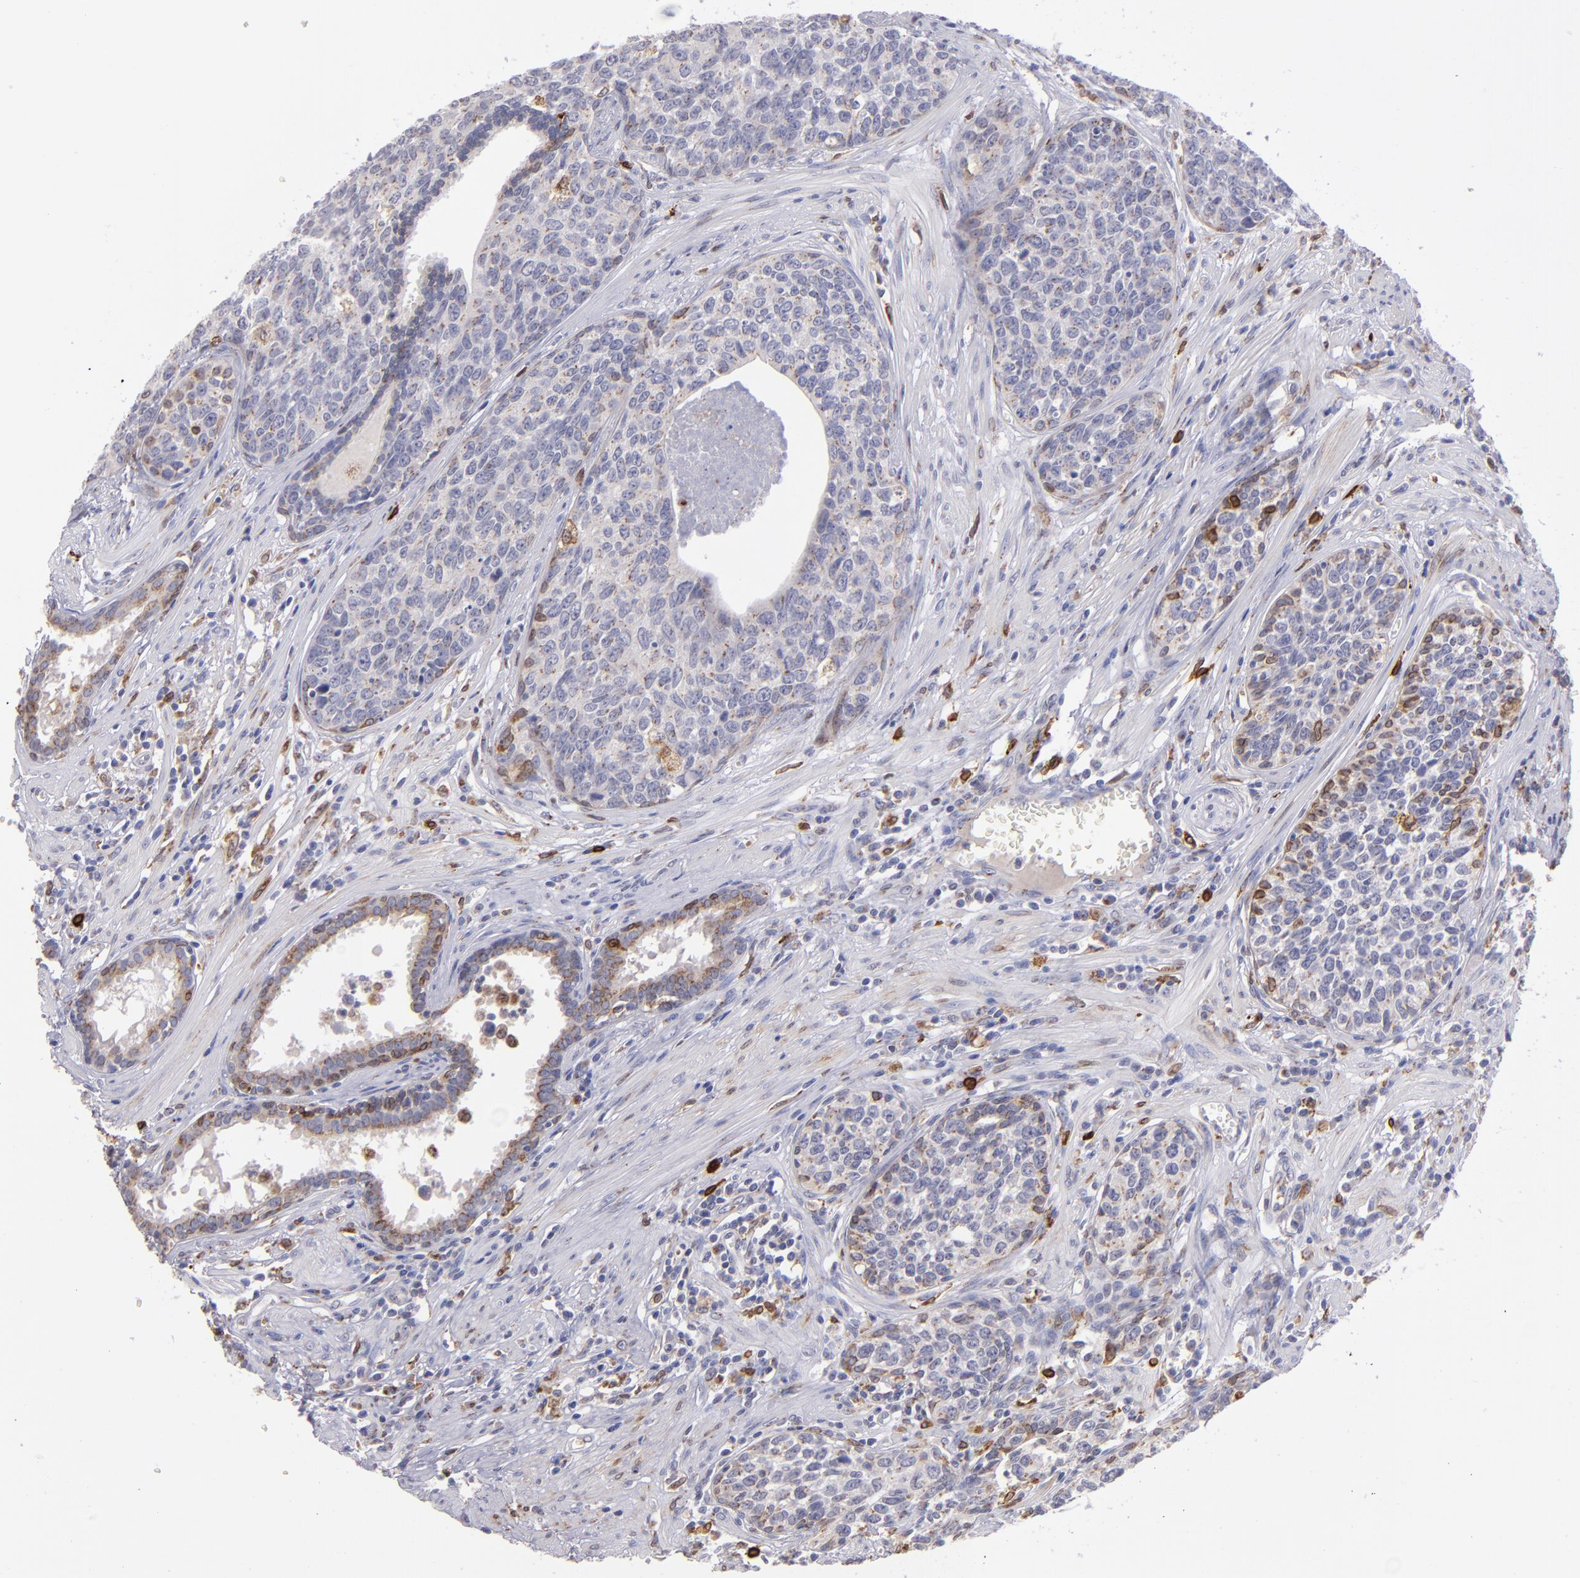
{"staining": {"intensity": "weak", "quantity": ">75%", "location": "cytoplasmic/membranous"}, "tissue": "urothelial cancer", "cell_type": "Tumor cells", "image_type": "cancer", "snomed": [{"axis": "morphology", "description": "Urothelial carcinoma, High grade"}, {"axis": "topography", "description": "Urinary bladder"}], "caption": "Brown immunohistochemical staining in high-grade urothelial carcinoma displays weak cytoplasmic/membranous staining in about >75% of tumor cells.", "gene": "PTGS1", "patient": {"sex": "male", "age": 81}}